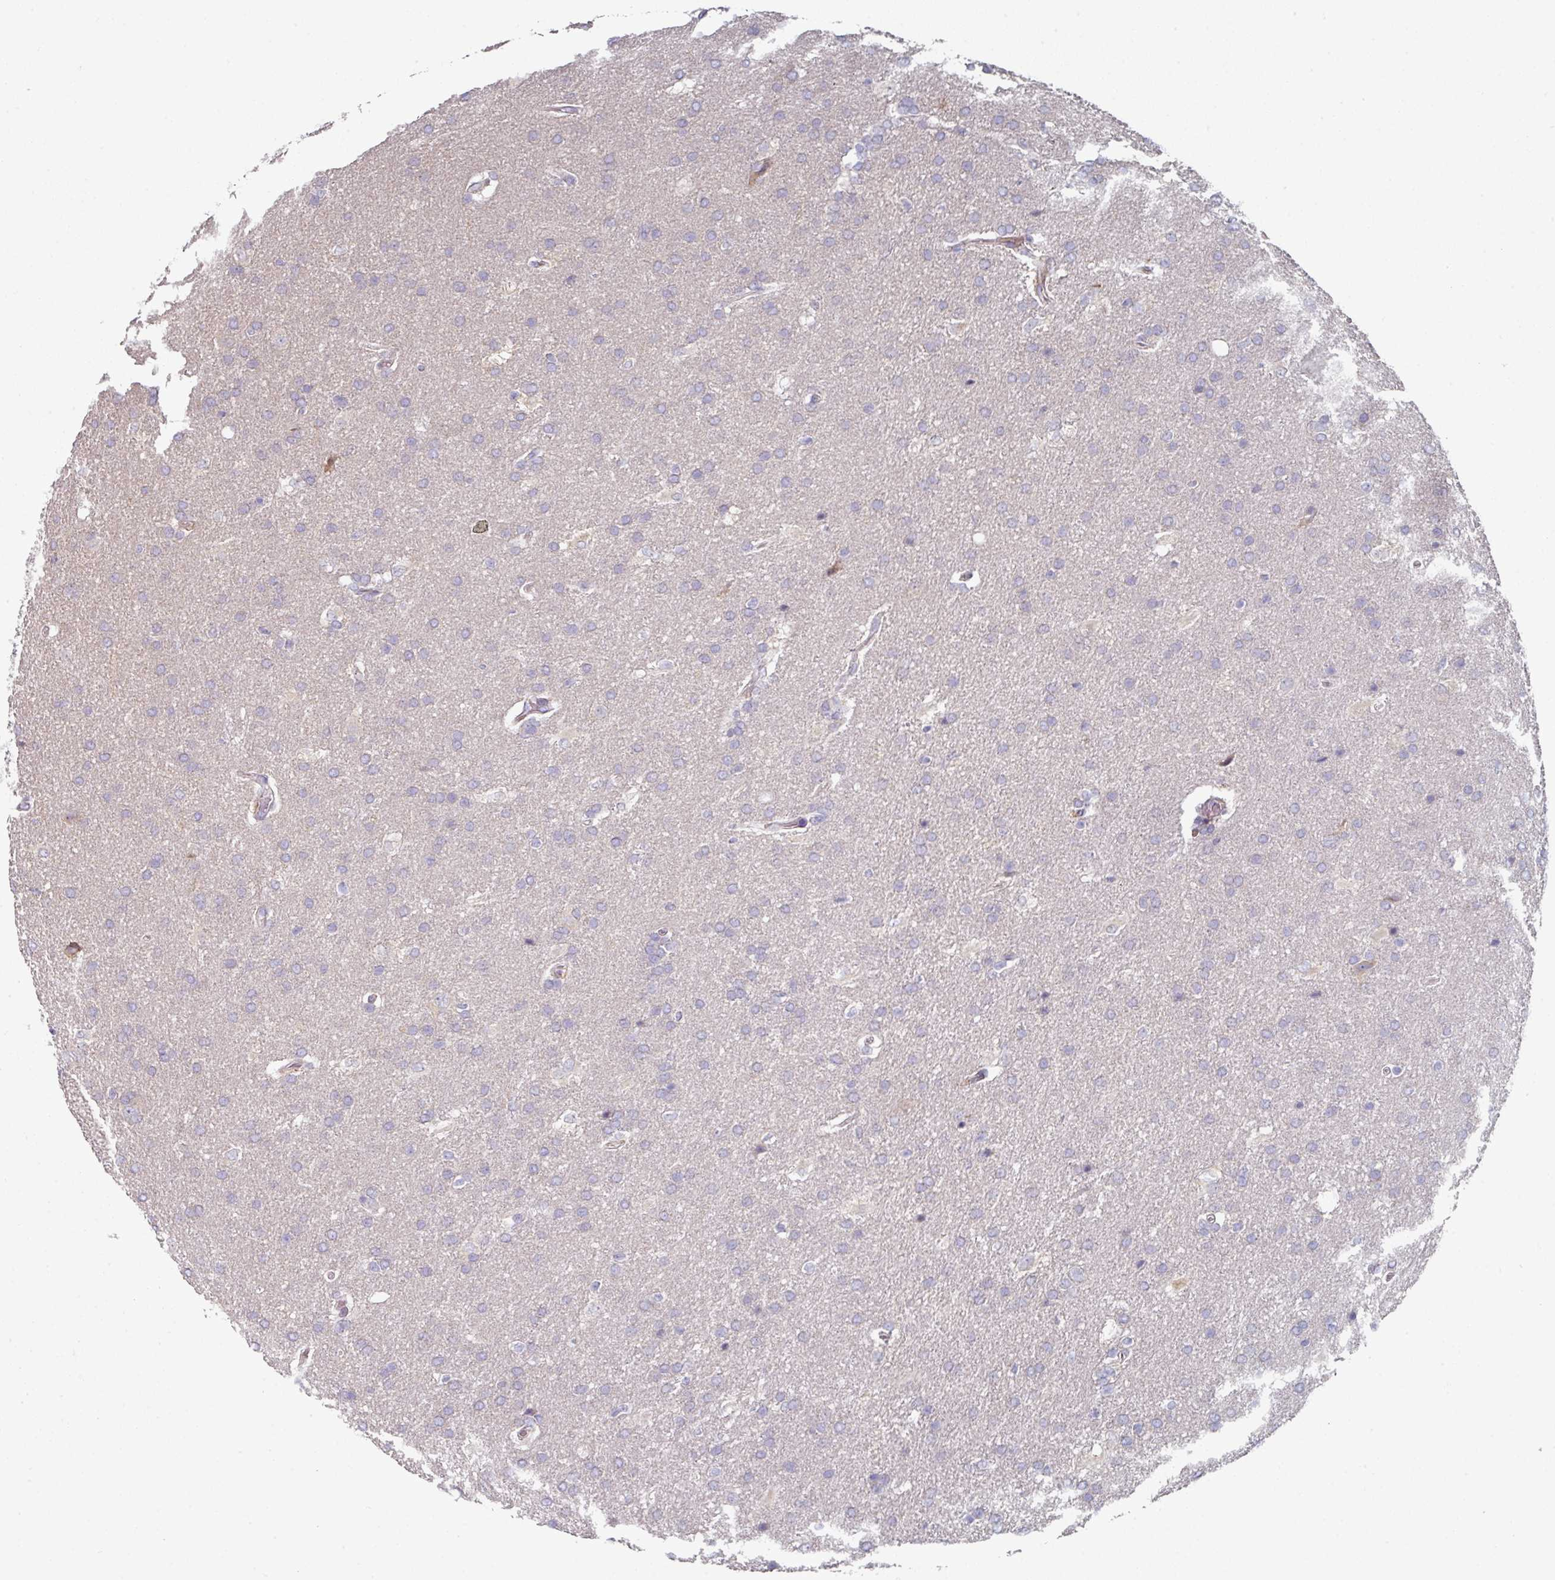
{"staining": {"intensity": "negative", "quantity": "none", "location": "none"}, "tissue": "glioma", "cell_type": "Tumor cells", "image_type": "cancer", "snomed": [{"axis": "morphology", "description": "Glioma, malignant, High grade"}, {"axis": "topography", "description": "Brain"}], "caption": "This is an IHC image of human high-grade glioma (malignant). There is no expression in tumor cells.", "gene": "WSB2", "patient": {"sex": "male", "age": 56}}